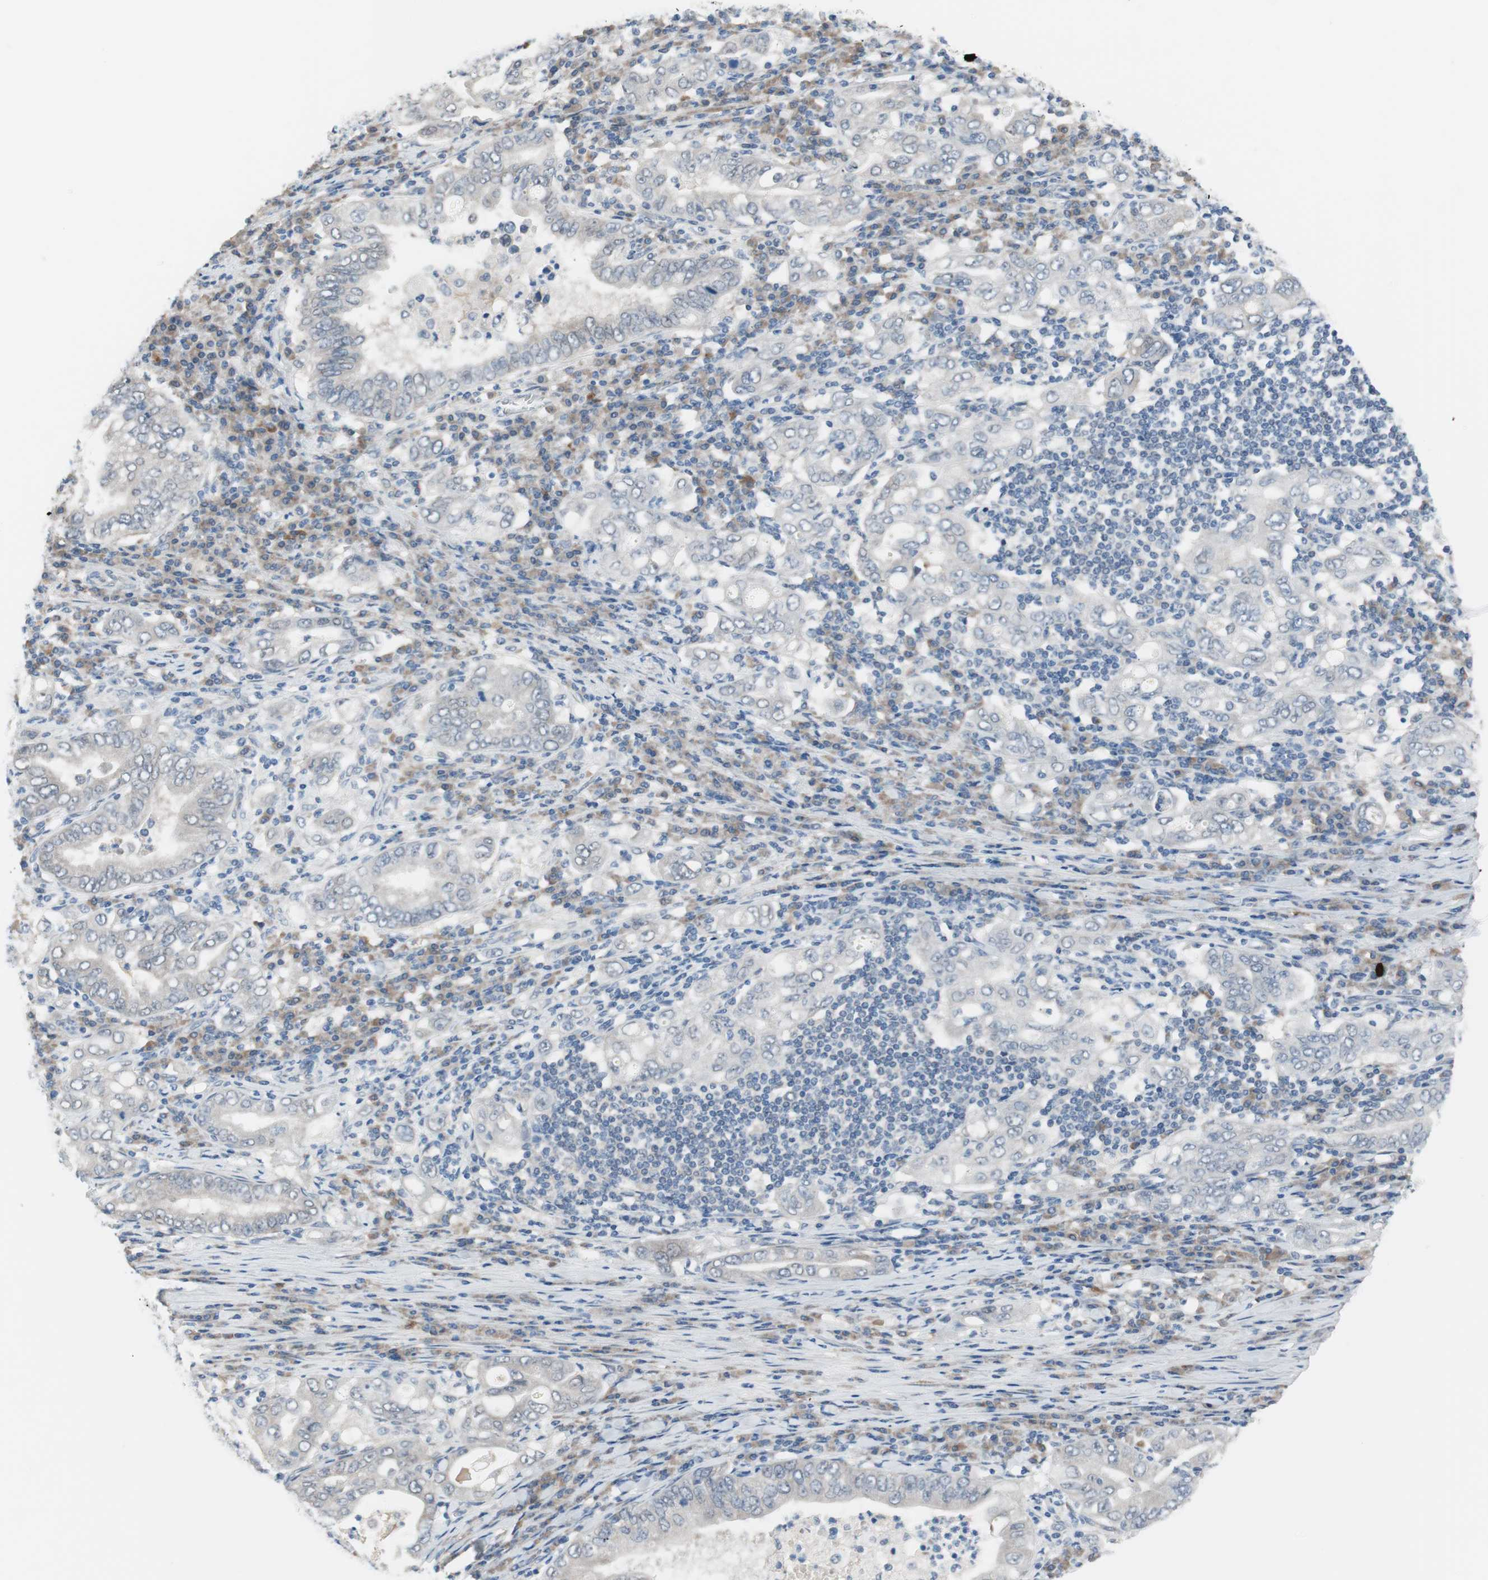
{"staining": {"intensity": "negative", "quantity": "none", "location": "none"}, "tissue": "stomach cancer", "cell_type": "Tumor cells", "image_type": "cancer", "snomed": [{"axis": "morphology", "description": "Normal tissue, NOS"}, {"axis": "morphology", "description": "Adenocarcinoma, NOS"}, {"axis": "topography", "description": "Esophagus"}, {"axis": "topography", "description": "Stomach, upper"}, {"axis": "topography", "description": "Peripheral nerve tissue"}], "caption": "The immunohistochemistry (IHC) image has no significant expression in tumor cells of stomach cancer tissue. Nuclei are stained in blue.", "gene": "GRHL1", "patient": {"sex": "male", "age": 62}}